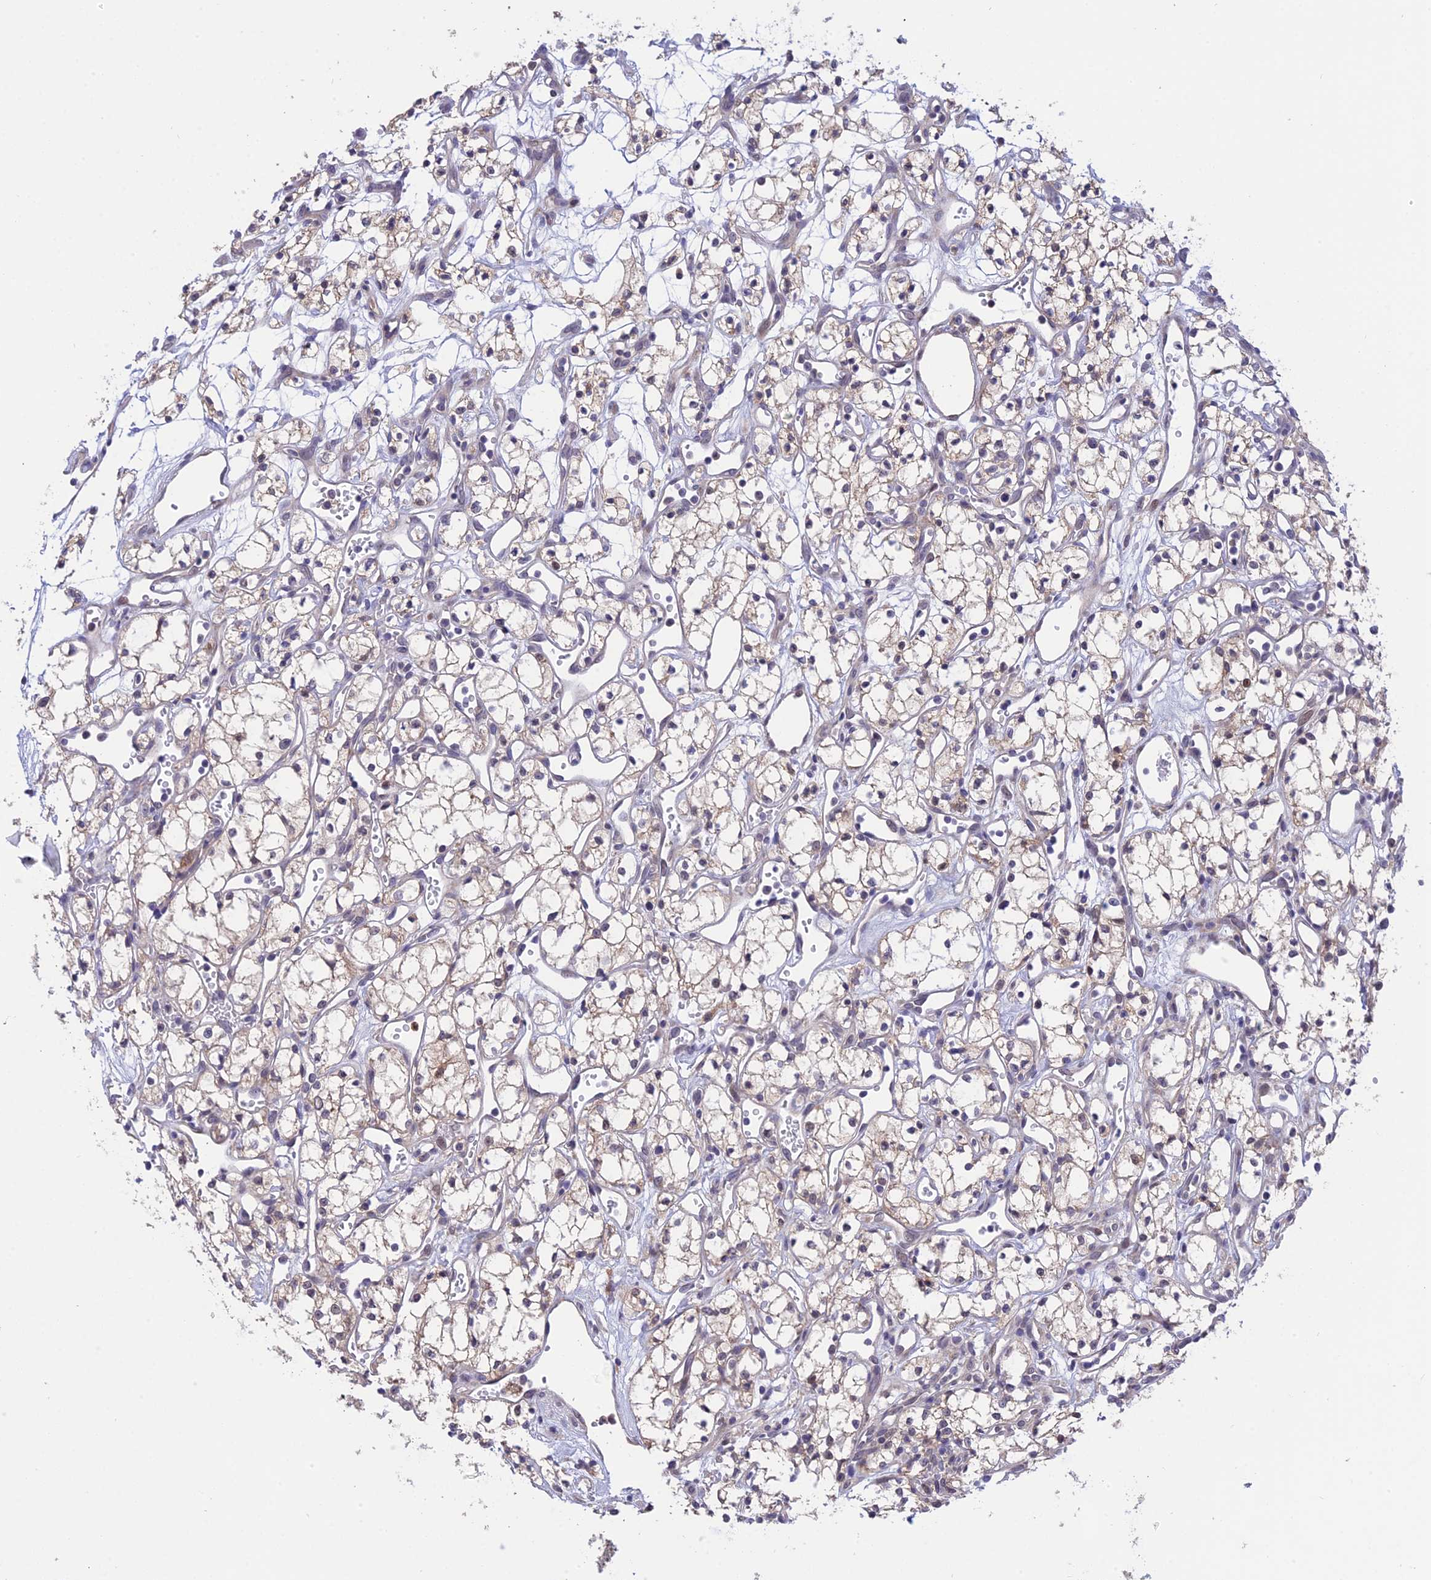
{"staining": {"intensity": "negative", "quantity": "none", "location": "none"}, "tissue": "renal cancer", "cell_type": "Tumor cells", "image_type": "cancer", "snomed": [{"axis": "morphology", "description": "Adenocarcinoma, NOS"}, {"axis": "topography", "description": "Kidney"}], "caption": "The immunohistochemistry (IHC) histopathology image has no significant positivity in tumor cells of renal cancer tissue. The staining is performed using DAB brown chromogen with nuclei counter-stained in using hematoxylin.", "gene": "KCTD14", "patient": {"sex": "male", "age": 59}}